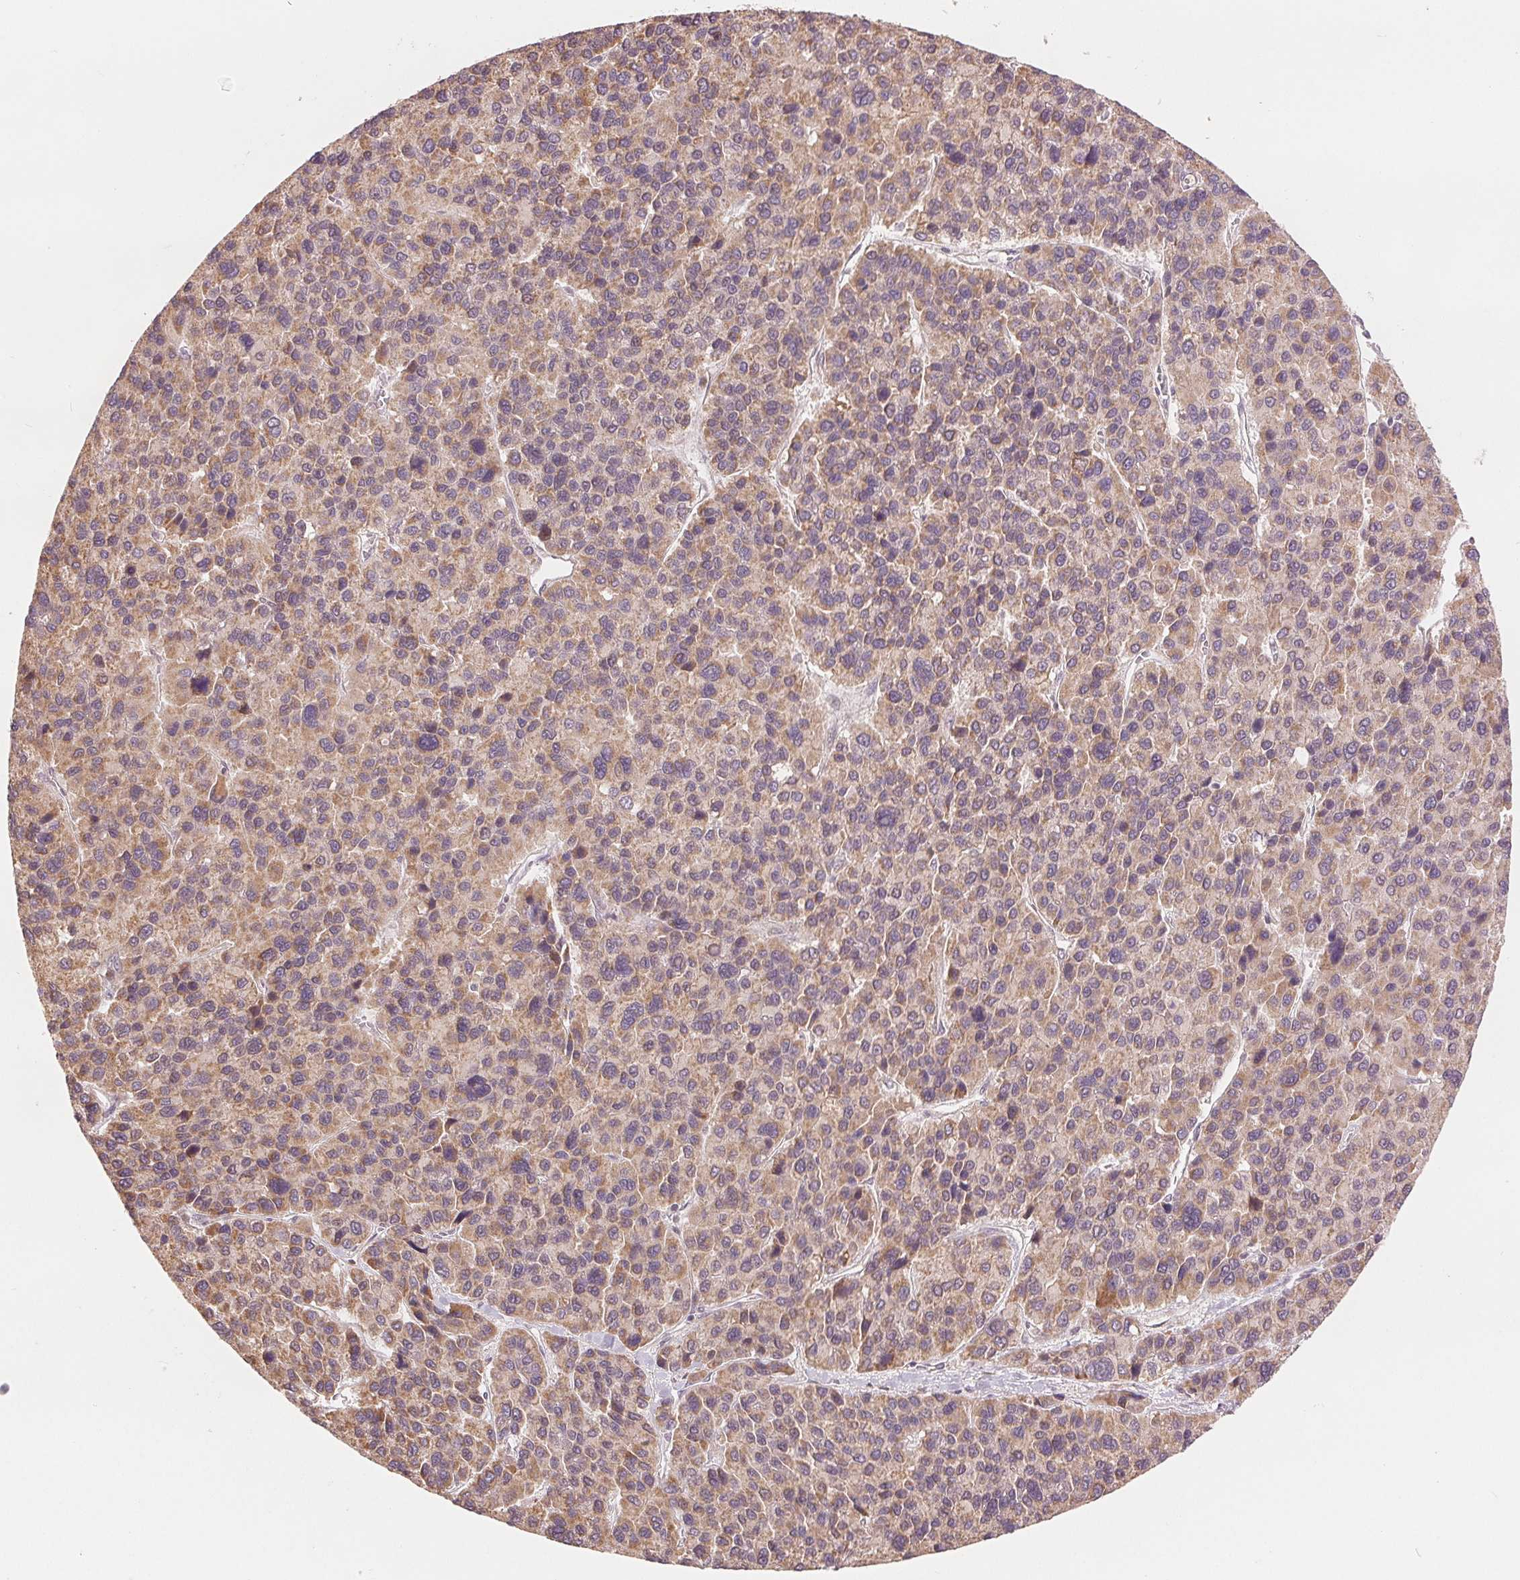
{"staining": {"intensity": "moderate", "quantity": ">75%", "location": "cytoplasmic/membranous"}, "tissue": "liver cancer", "cell_type": "Tumor cells", "image_type": "cancer", "snomed": [{"axis": "morphology", "description": "Carcinoma, Hepatocellular, NOS"}, {"axis": "topography", "description": "Liver"}], "caption": "IHC (DAB) staining of liver cancer displays moderate cytoplasmic/membranous protein staining in about >75% of tumor cells.", "gene": "SLC20A1", "patient": {"sex": "female", "age": 41}}